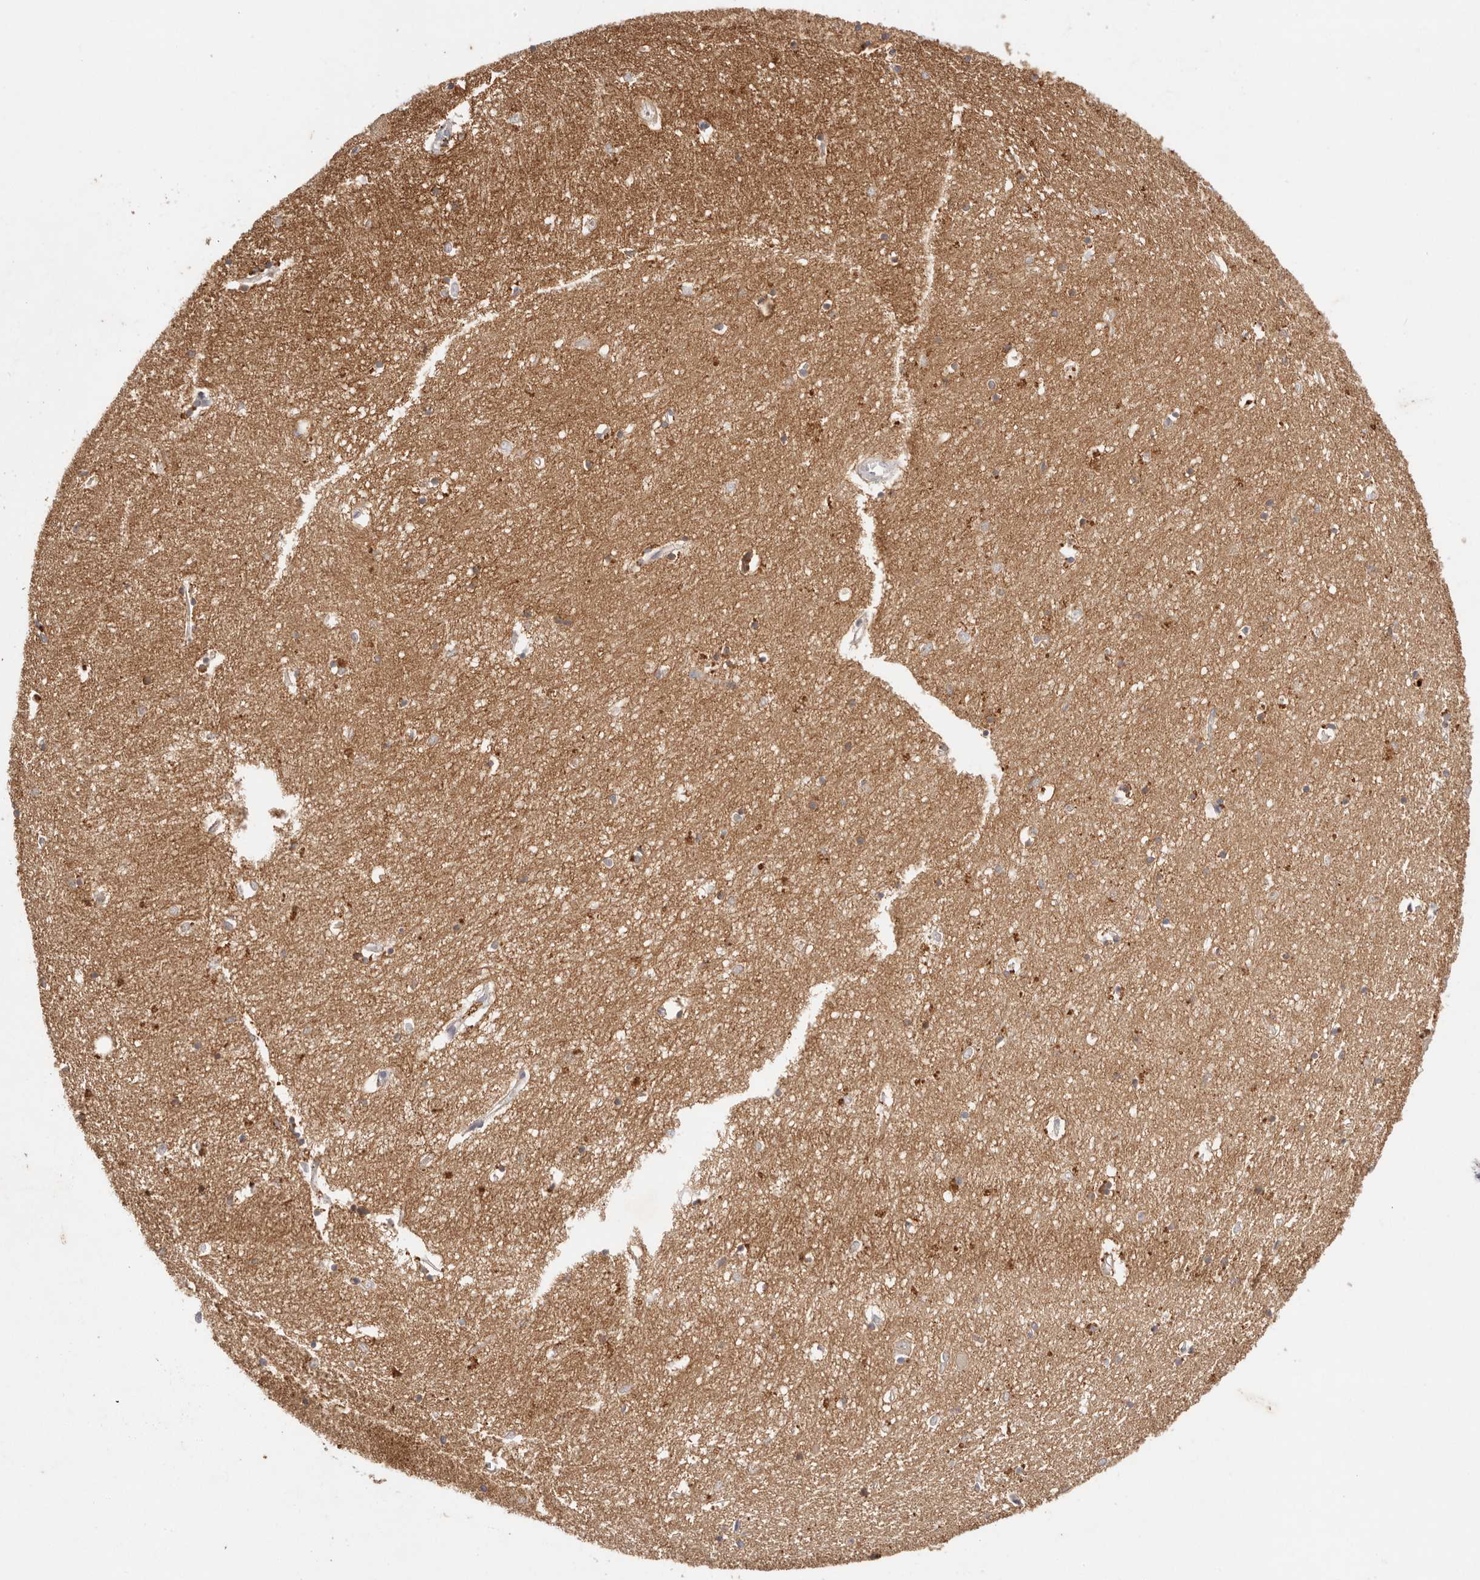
{"staining": {"intensity": "weak", "quantity": "25%-75%", "location": "cytoplasmic/membranous"}, "tissue": "hippocampus", "cell_type": "Glial cells", "image_type": "normal", "snomed": [{"axis": "morphology", "description": "Normal tissue, NOS"}, {"axis": "topography", "description": "Hippocampus"}], "caption": "This image displays immunohistochemistry staining of unremarkable hippocampus, with low weak cytoplasmic/membranous positivity in approximately 25%-75% of glial cells.", "gene": "CXADR", "patient": {"sex": "female", "age": 64}}